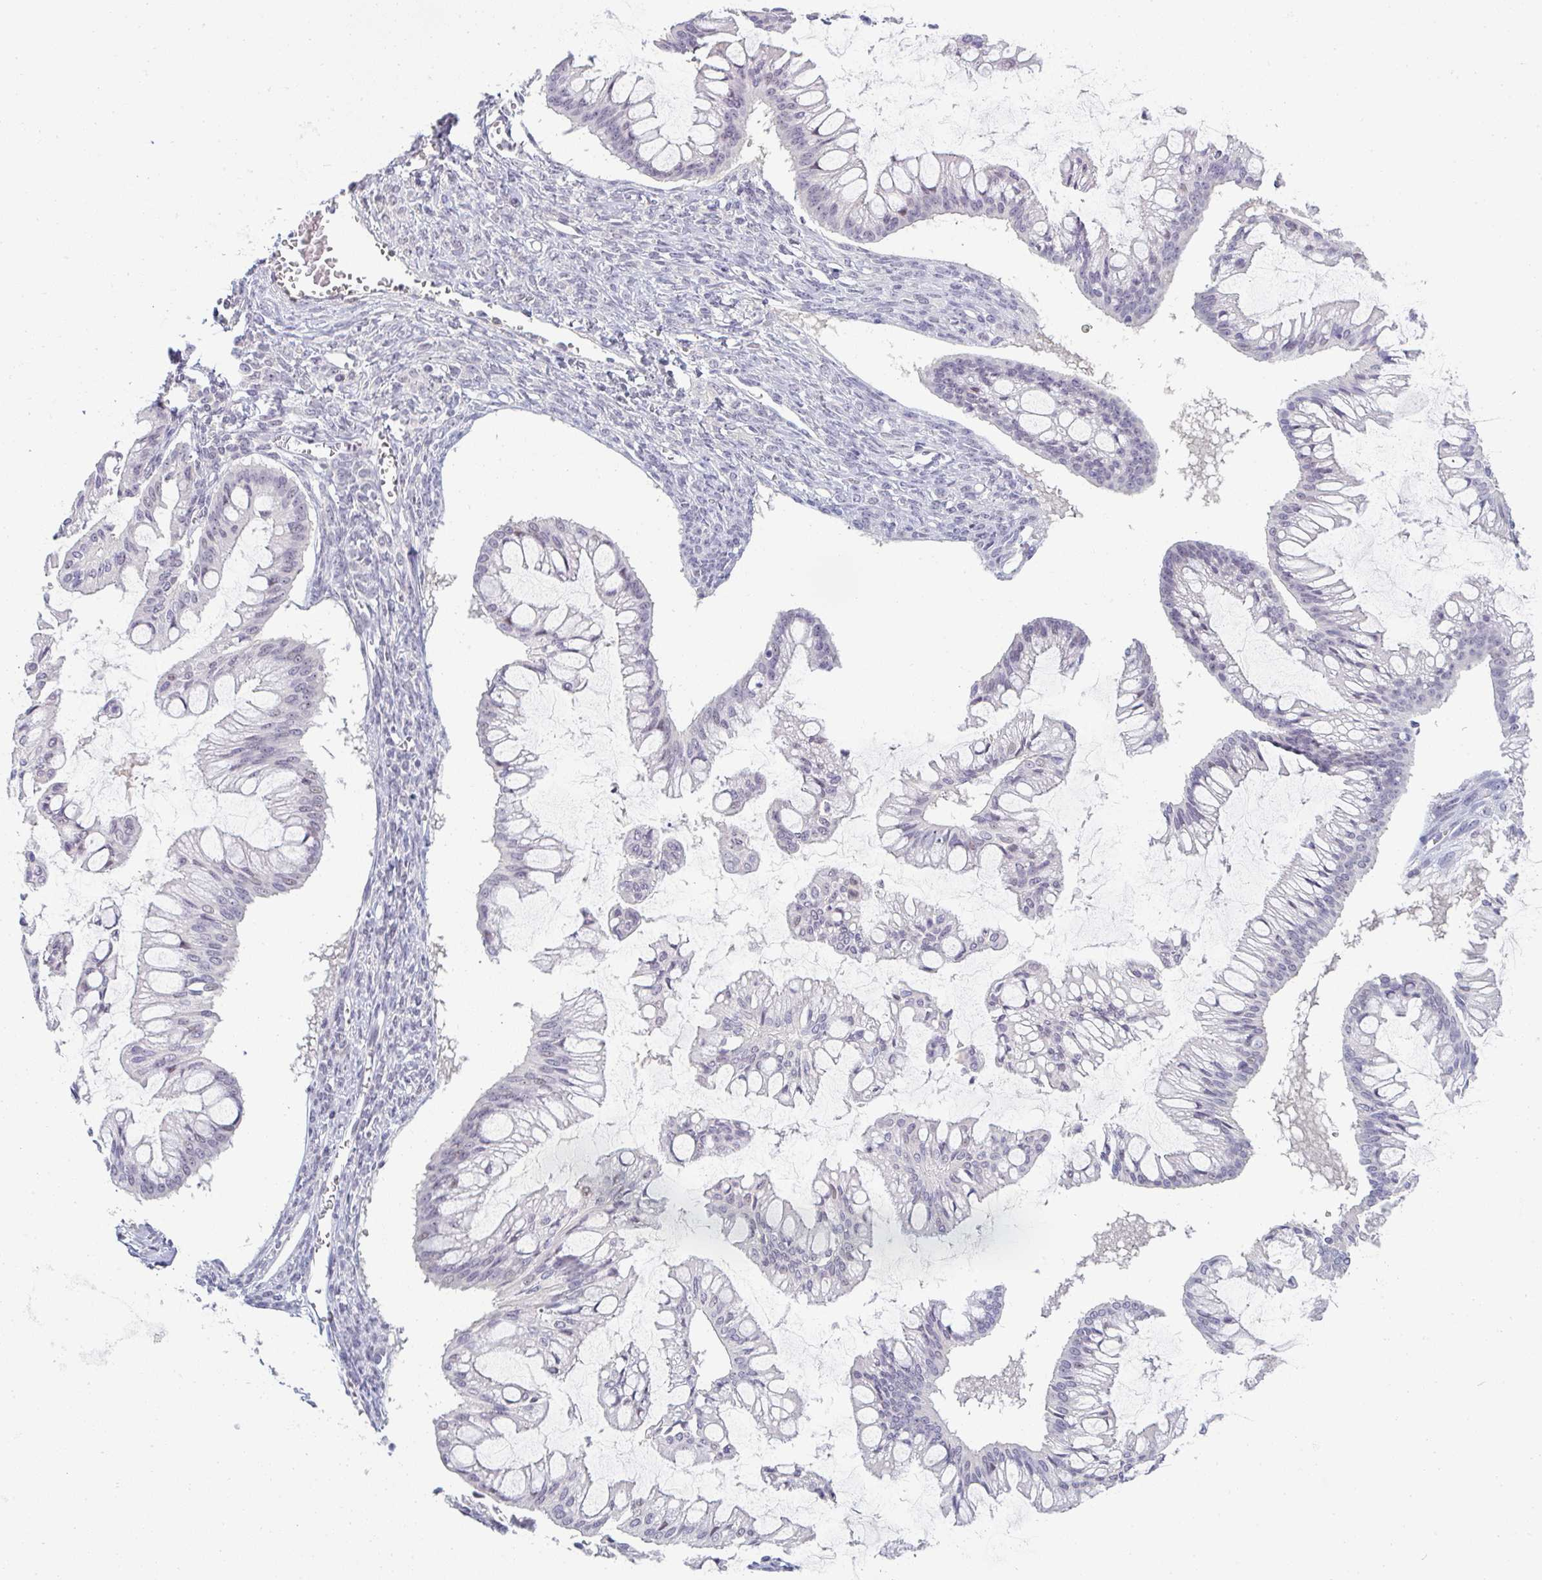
{"staining": {"intensity": "negative", "quantity": "none", "location": "none"}, "tissue": "ovarian cancer", "cell_type": "Tumor cells", "image_type": "cancer", "snomed": [{"axis": "morphology", "description": "Cystadenocarcinoma, mucinous, NOS"}, {"axis": "topography", "description": "Ovary"}], "caption": "The IHC micrograph has no significant staining in tumor cells of ovarian cancer tissue.", "gene": "PPFIA4", "patient": {"sex": "female", "age": 73}}